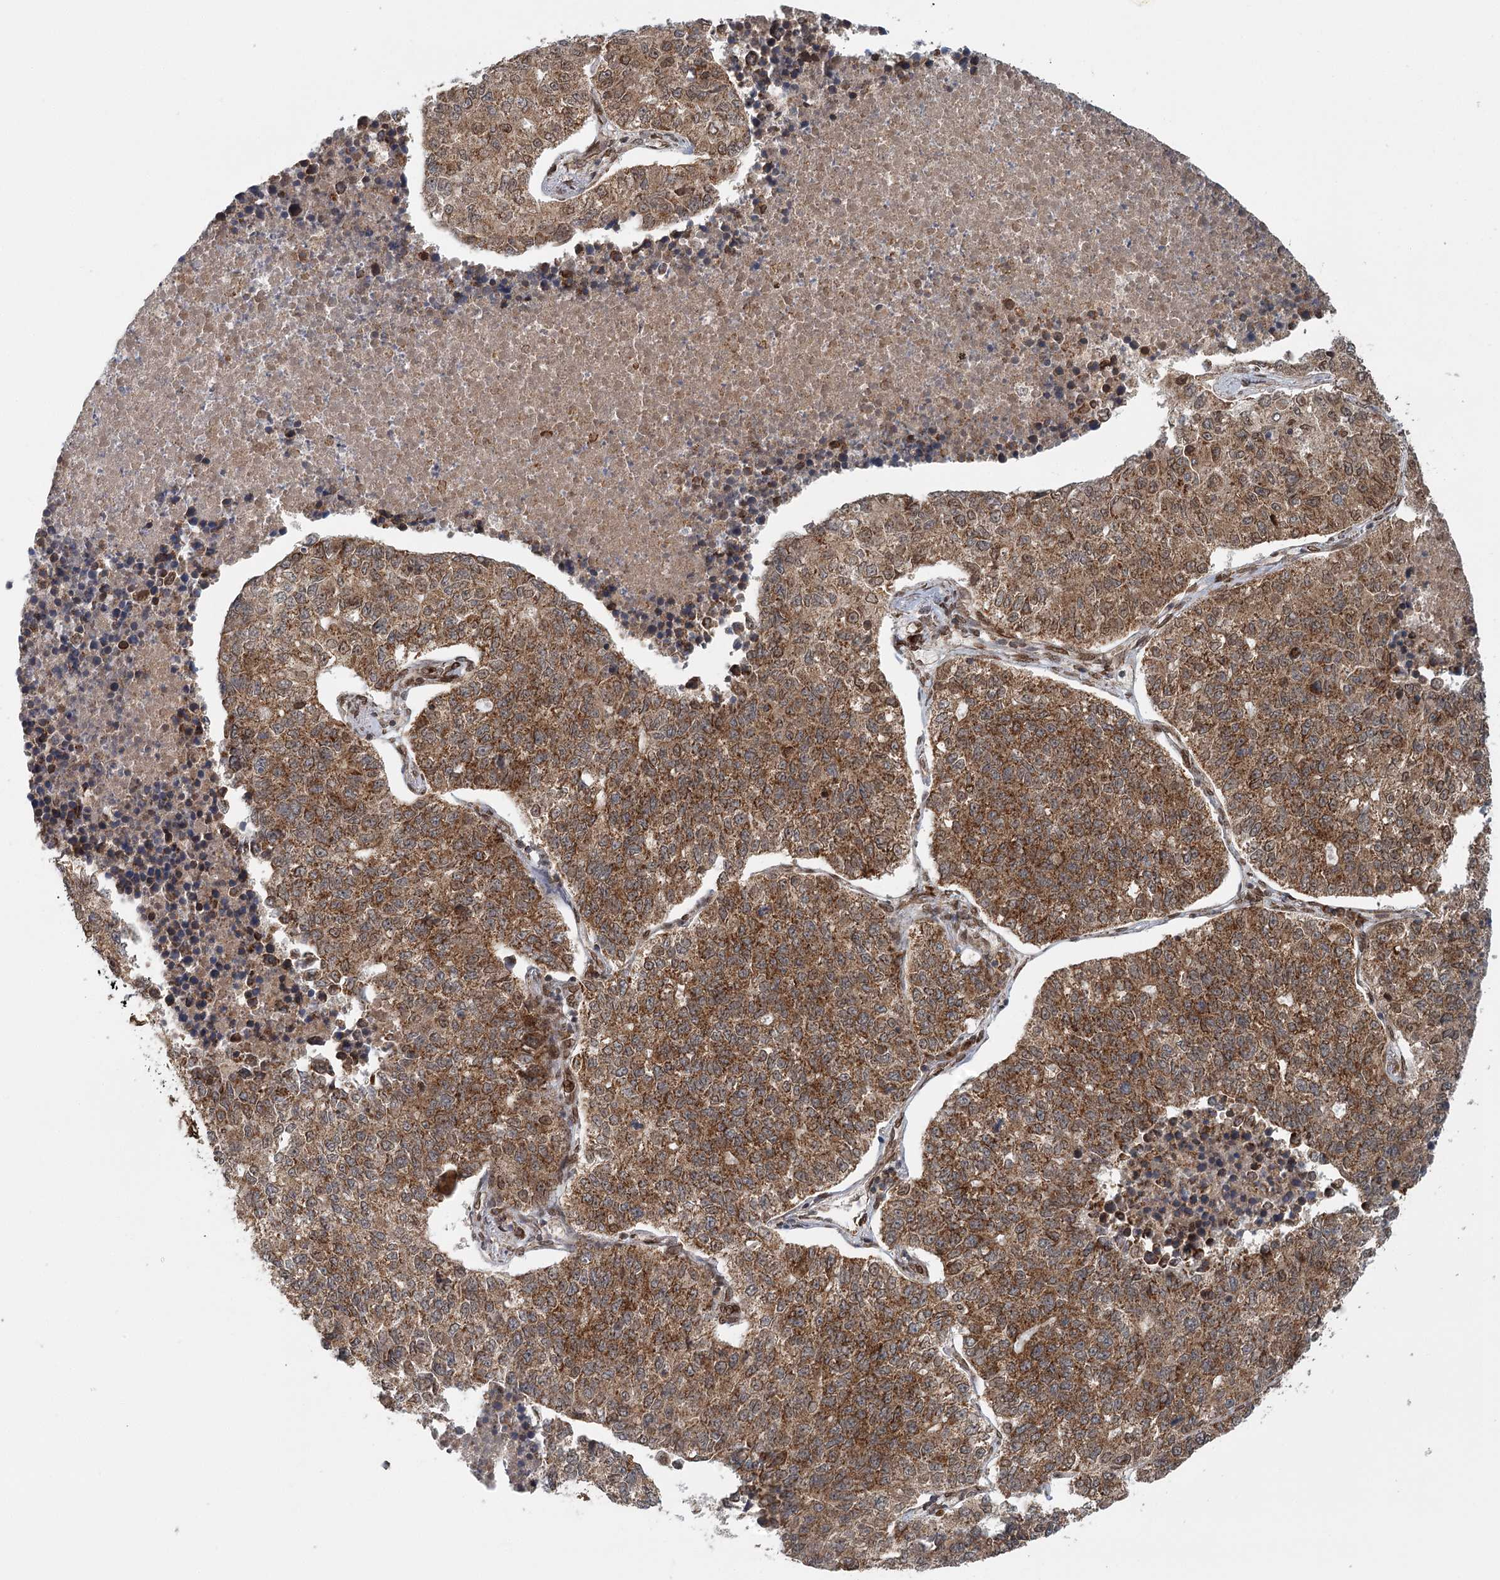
{"staining": {"intensity": "strong", "quantity": ">75%", "location": "cytoplasmic/membranous"}, "tissue": "lung cancer", "cell_type": "Tumor cells", "image_type": "cancer", "snomed": [{"axis": "morphology", "description": "Adenocarcinoma, NOS"}, {"axis": "topography", "description": "Lung"}], "caption": "The histopathology image exhibits staining of lung cancer (adenocarcinoma), revealing strong cytoplasmic/membranous protein staining (brown color) within tumor cells.", "gene": "BCKDHA", "patient": {"sex": "male", "age": 49}}